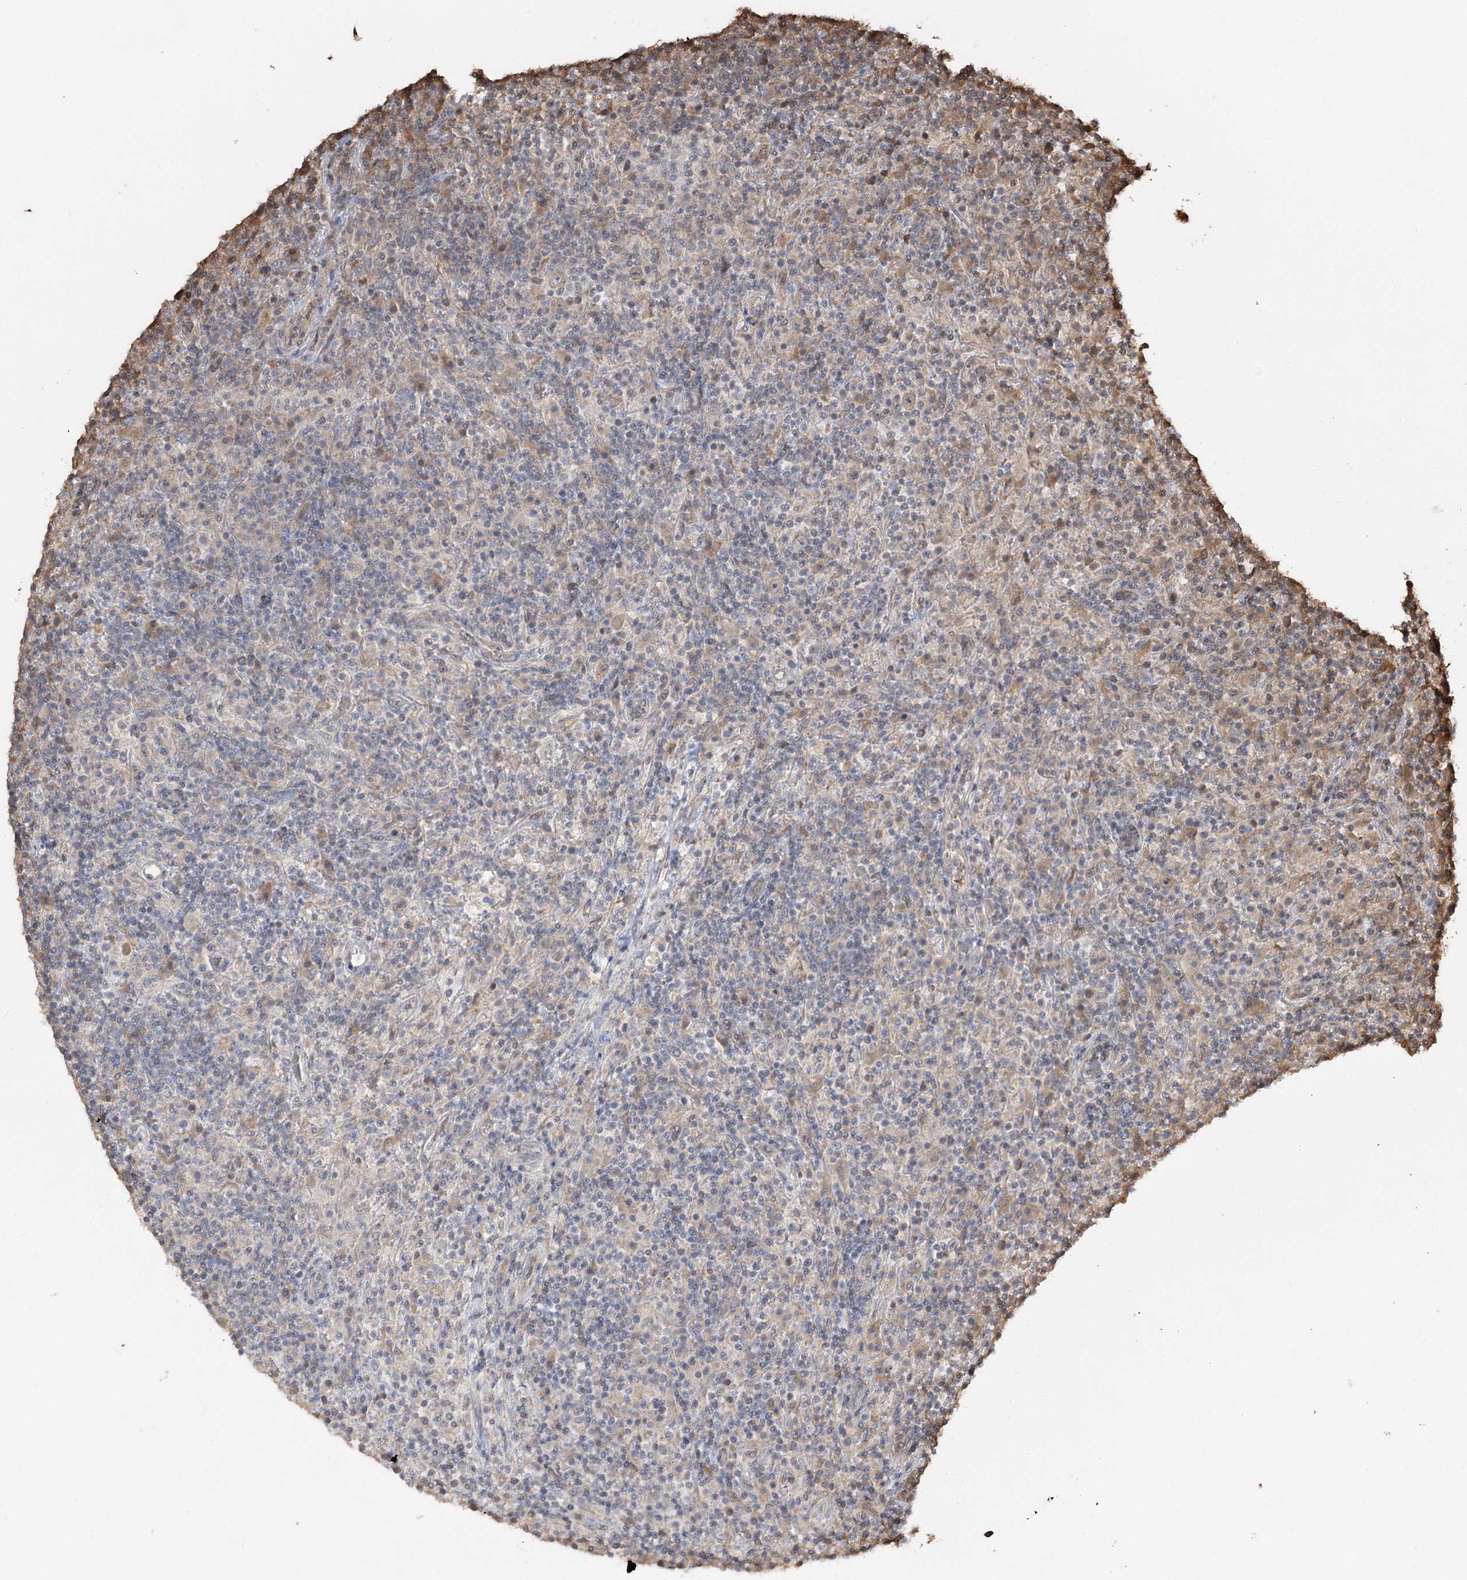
{"staining": {"intensity": "weak", "quantity": "25%-75%", "location": "cytoplasmic/membranous"}, "tissue": "lymphoma", "cell_type": "Tumor cells", "image_type": "cancer", "snomed": [{"axis": "morphology", "description": "Hodgkin's disease, NOS"}, {"axis": "topography", "description": "Lymph node"}], "caption": "This image displays immunohistochemistry staining of Hodgkin's disease, with low weak cytoplasmic/membranous positivity in about 25%-75% of tumor cells.", "gene": "PLCH1", "patient": {"sex": "male", "age": 70}}